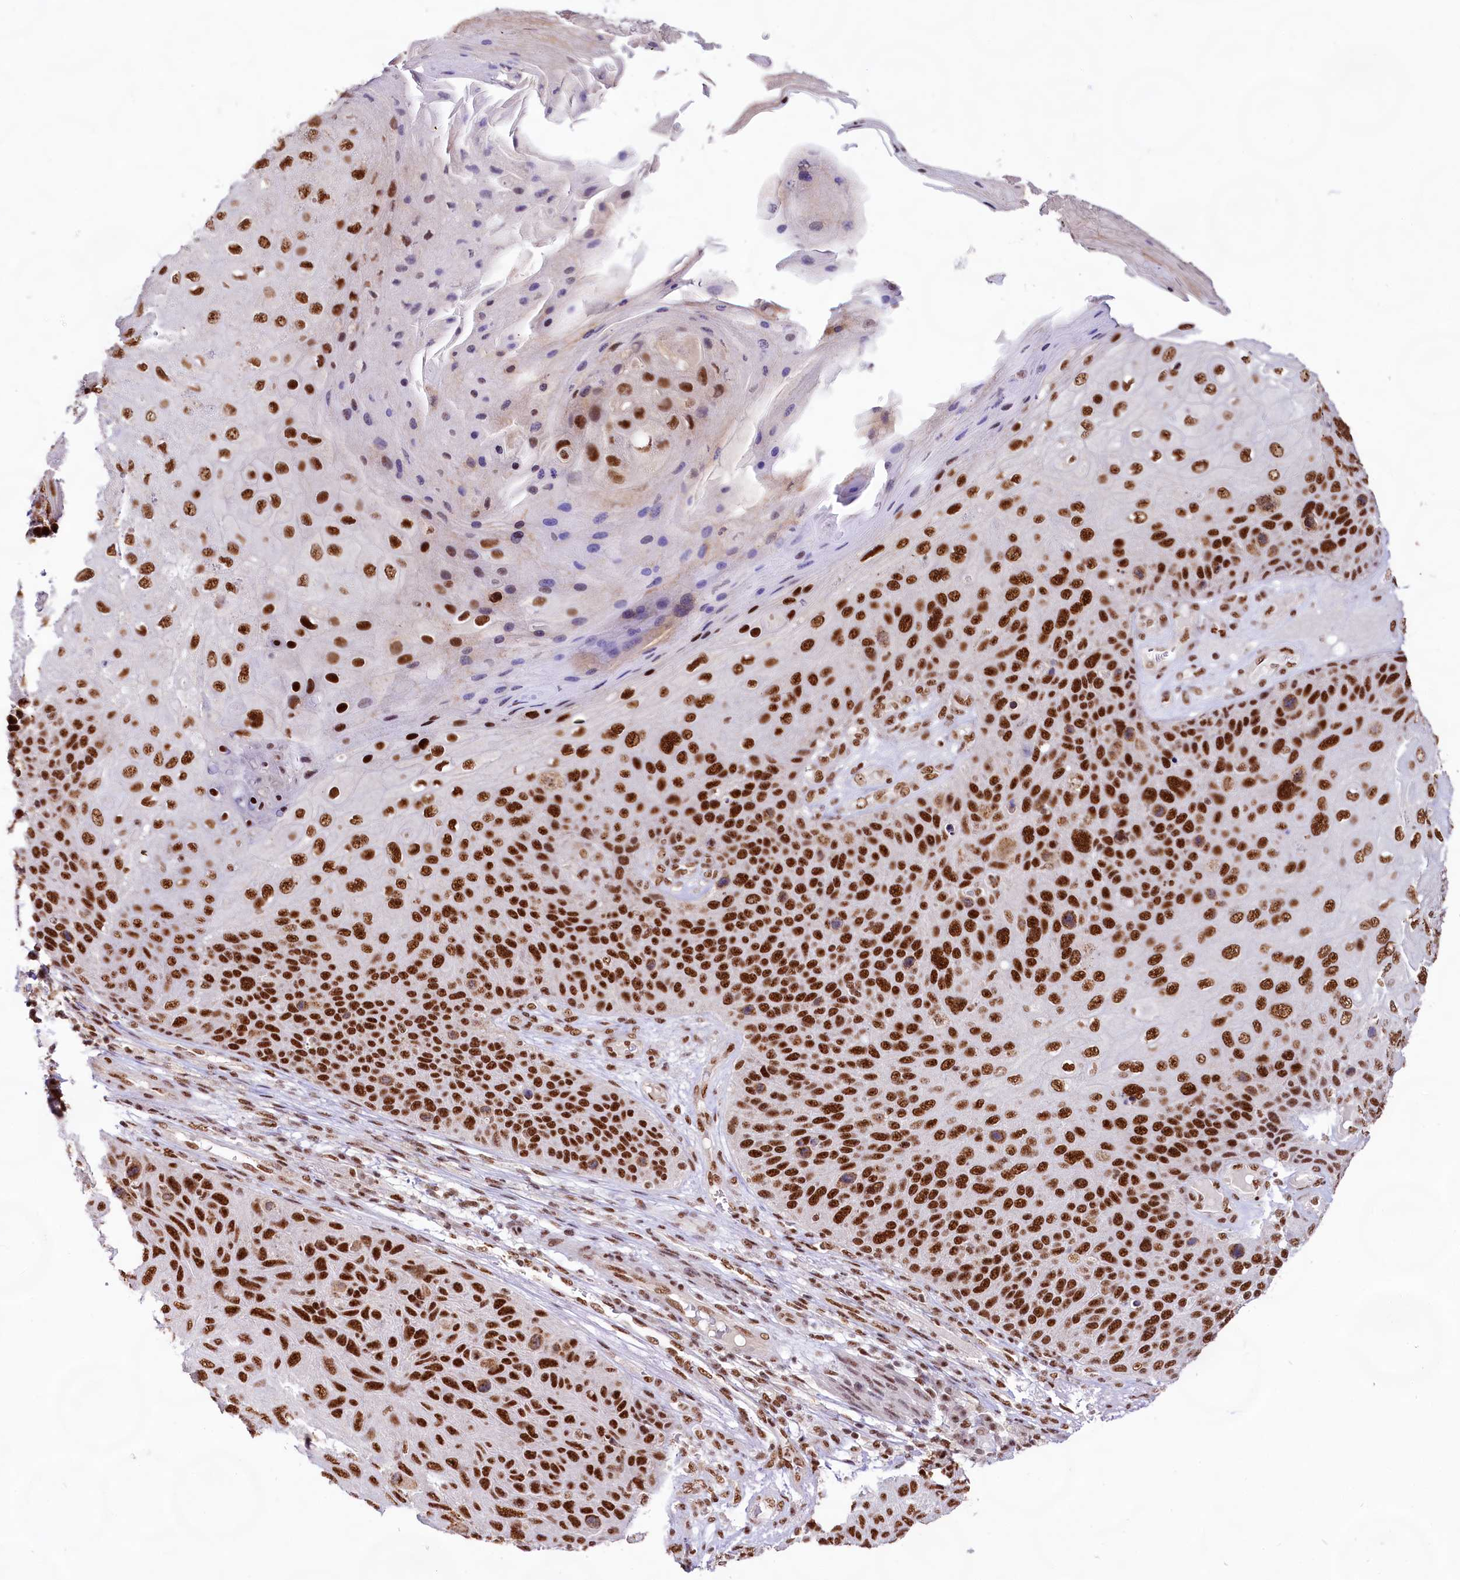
{"staining": {"intensity": "strong", "quantity": ">75%", "location": "nuclear"}, "tissue": "skin cancer", "cell_type": "Tumor cells", "image_type": "cancer", "snomed": [{"axis": "morphology", "description": "Squamous cell carcinoma, NOS"}, {"axis": "topography", "description": "Skin"}], "caption": "Squamous cell carcinoma (skin) stained for a protein (brown) reveals strong nuclear positive expression in approximately >75% of tumor cells.", "gene": "HIRA", "patient": {"sex": "female", "age": 88}}